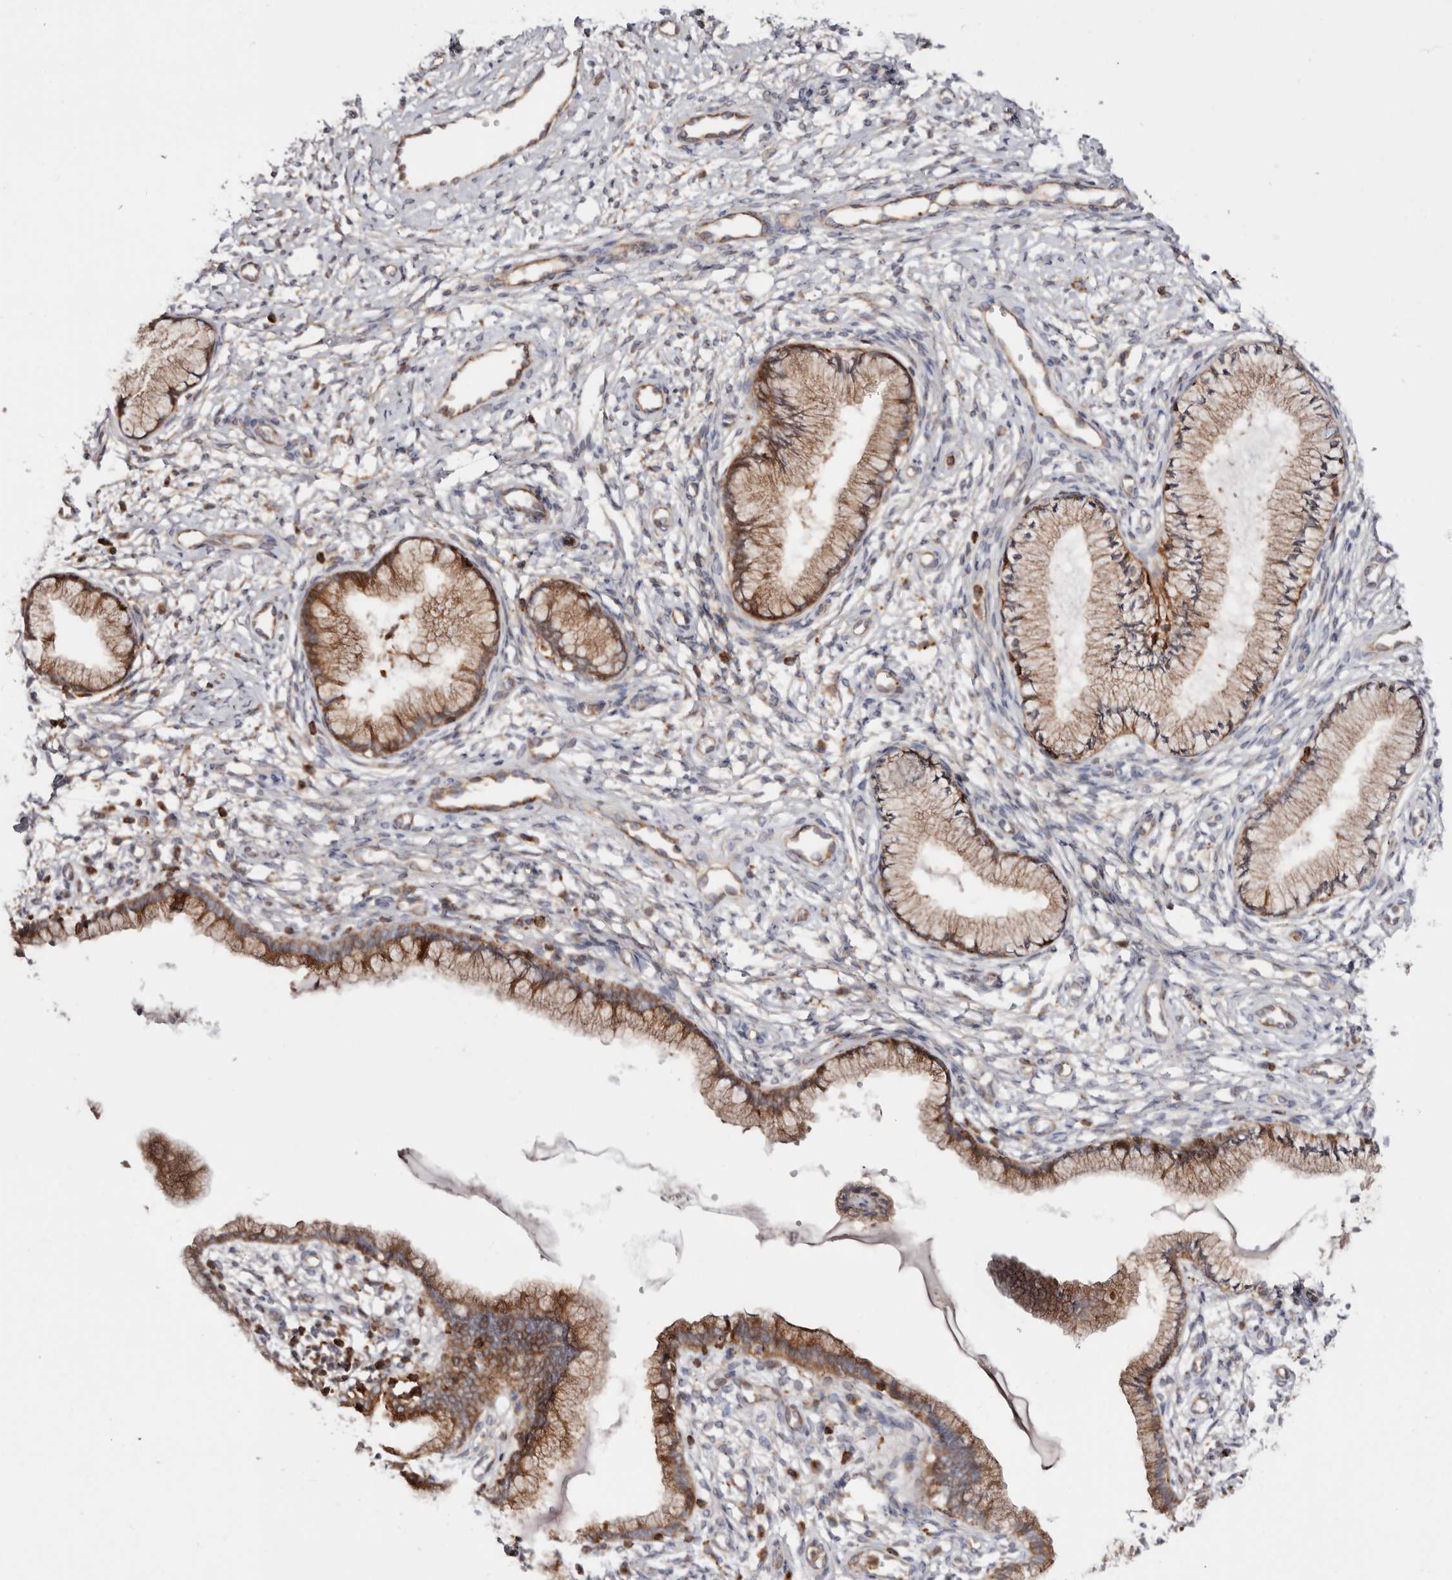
{"staining": {"intensity": "moderate", "quantity": ">75%", "location": "cytoplasmic/membranous"}, "tissue": "cervix", "cell_type": "Glandular cells", "image_type": "normal", "snomed": [{"axis": "morphology", "description": "Normal tissue, NOS"}, {"axis": "topography", "description": "Cervix"}], "caption": "Glandular cells reveal medium levels of moderate cytoplasmic/membranous positivity in approximately >75% of cells in normal human cervix.", "gene": "PTPN22", "patient": {"sex": "female", "age": 36}}